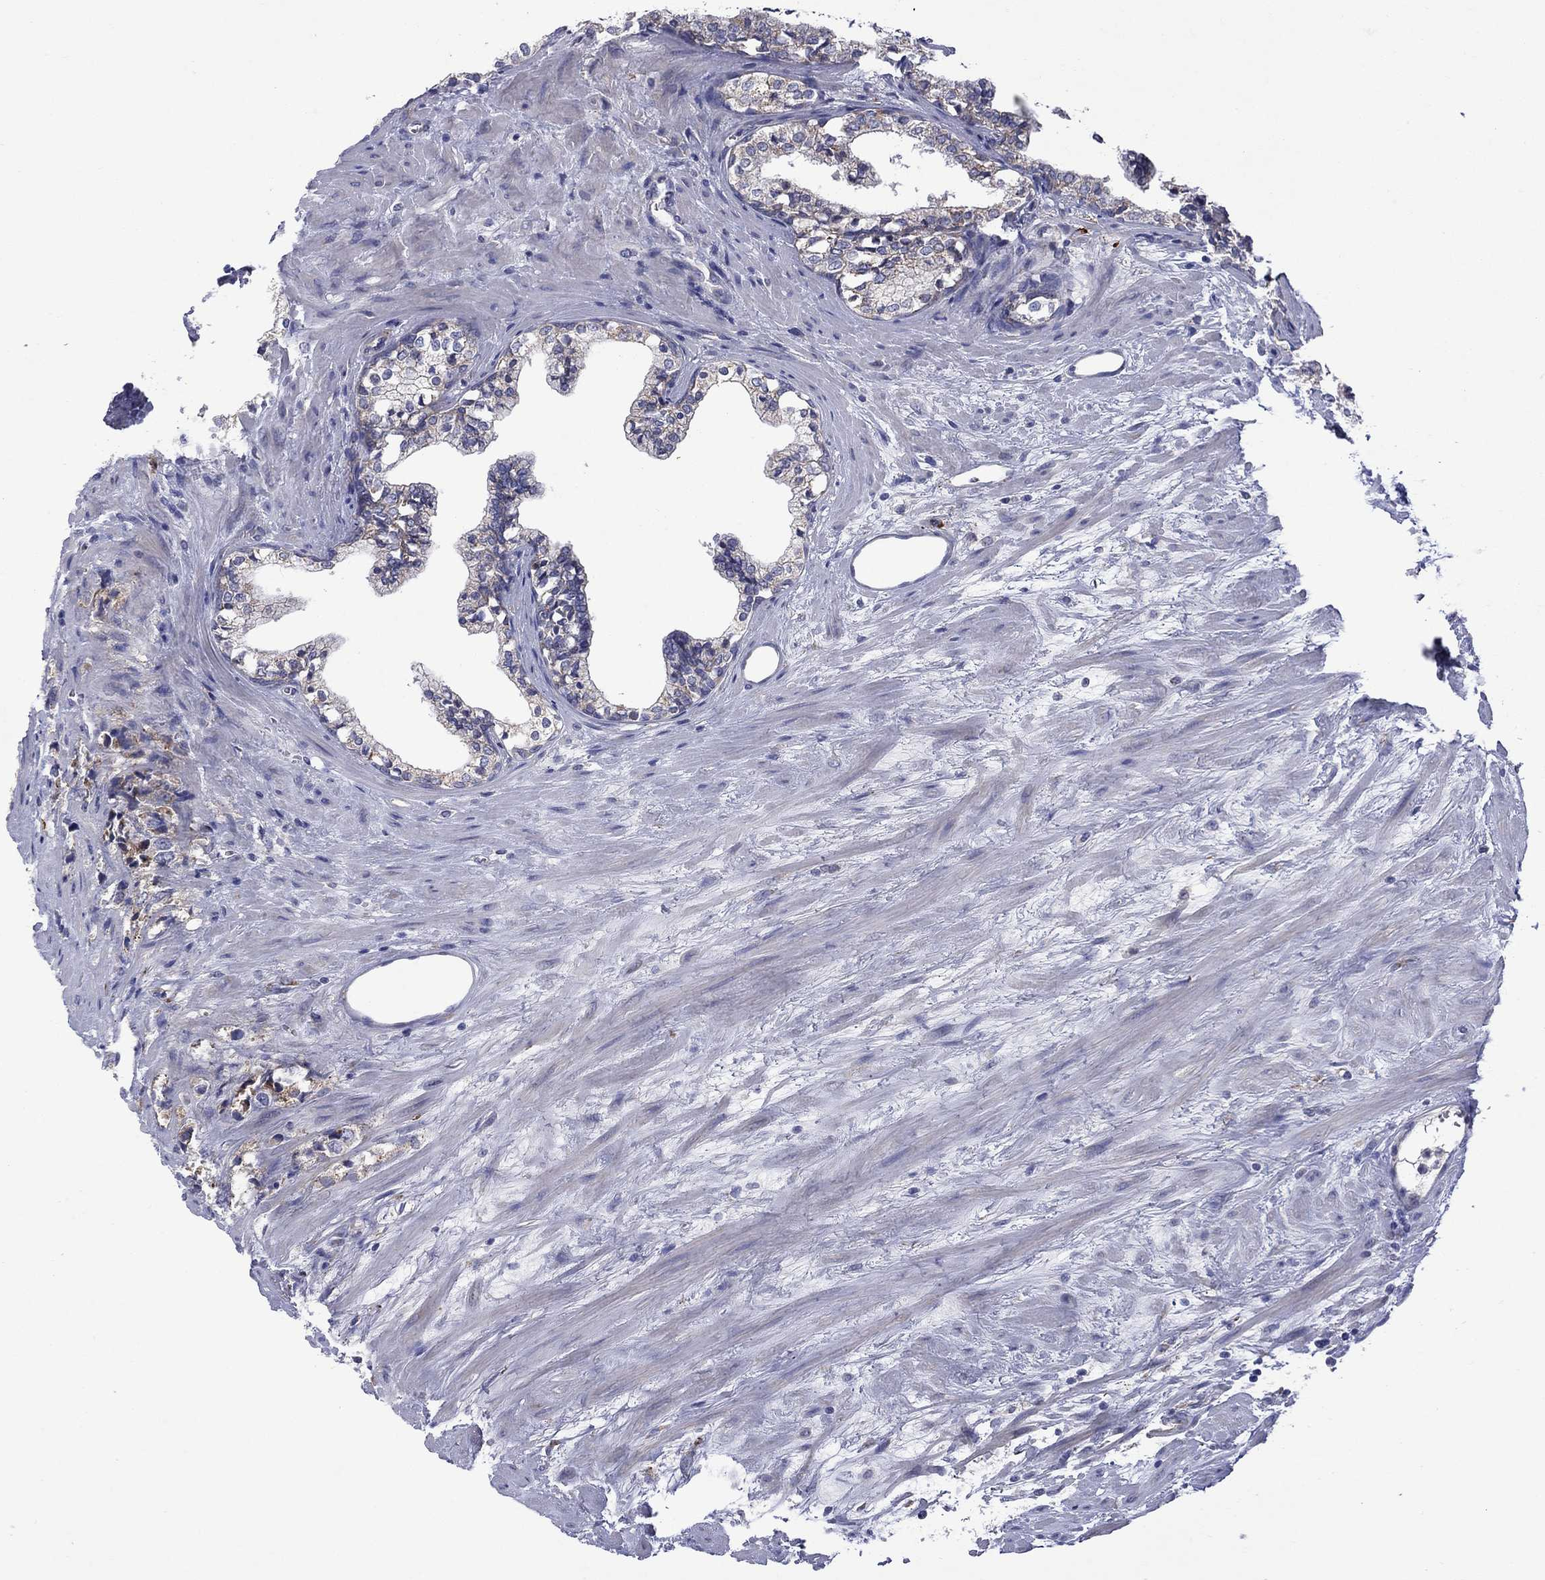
{"staining": {"intensity": "moderate", "quantity": "<25%", "location": "cytoplasmic/membranous"}, "tissue": "prostate cancer", "cell_type": "Tumor cells", "image_type": "cancer", "snomed": [{"axis": "morphology", "description": "Adenocarcinoma, NOS"}, {"axis": "topography", "description": "Prostate and seminal vesicle, NOS"}], "caption": "The micrograph displays staining of prostate adenocarcinoma, revealing moderate cytoplasmic/membranous protein positivity (brown color) within tumor cells.", "gene": "ASNS", "patient": {"sex": "male", "age": 63}}